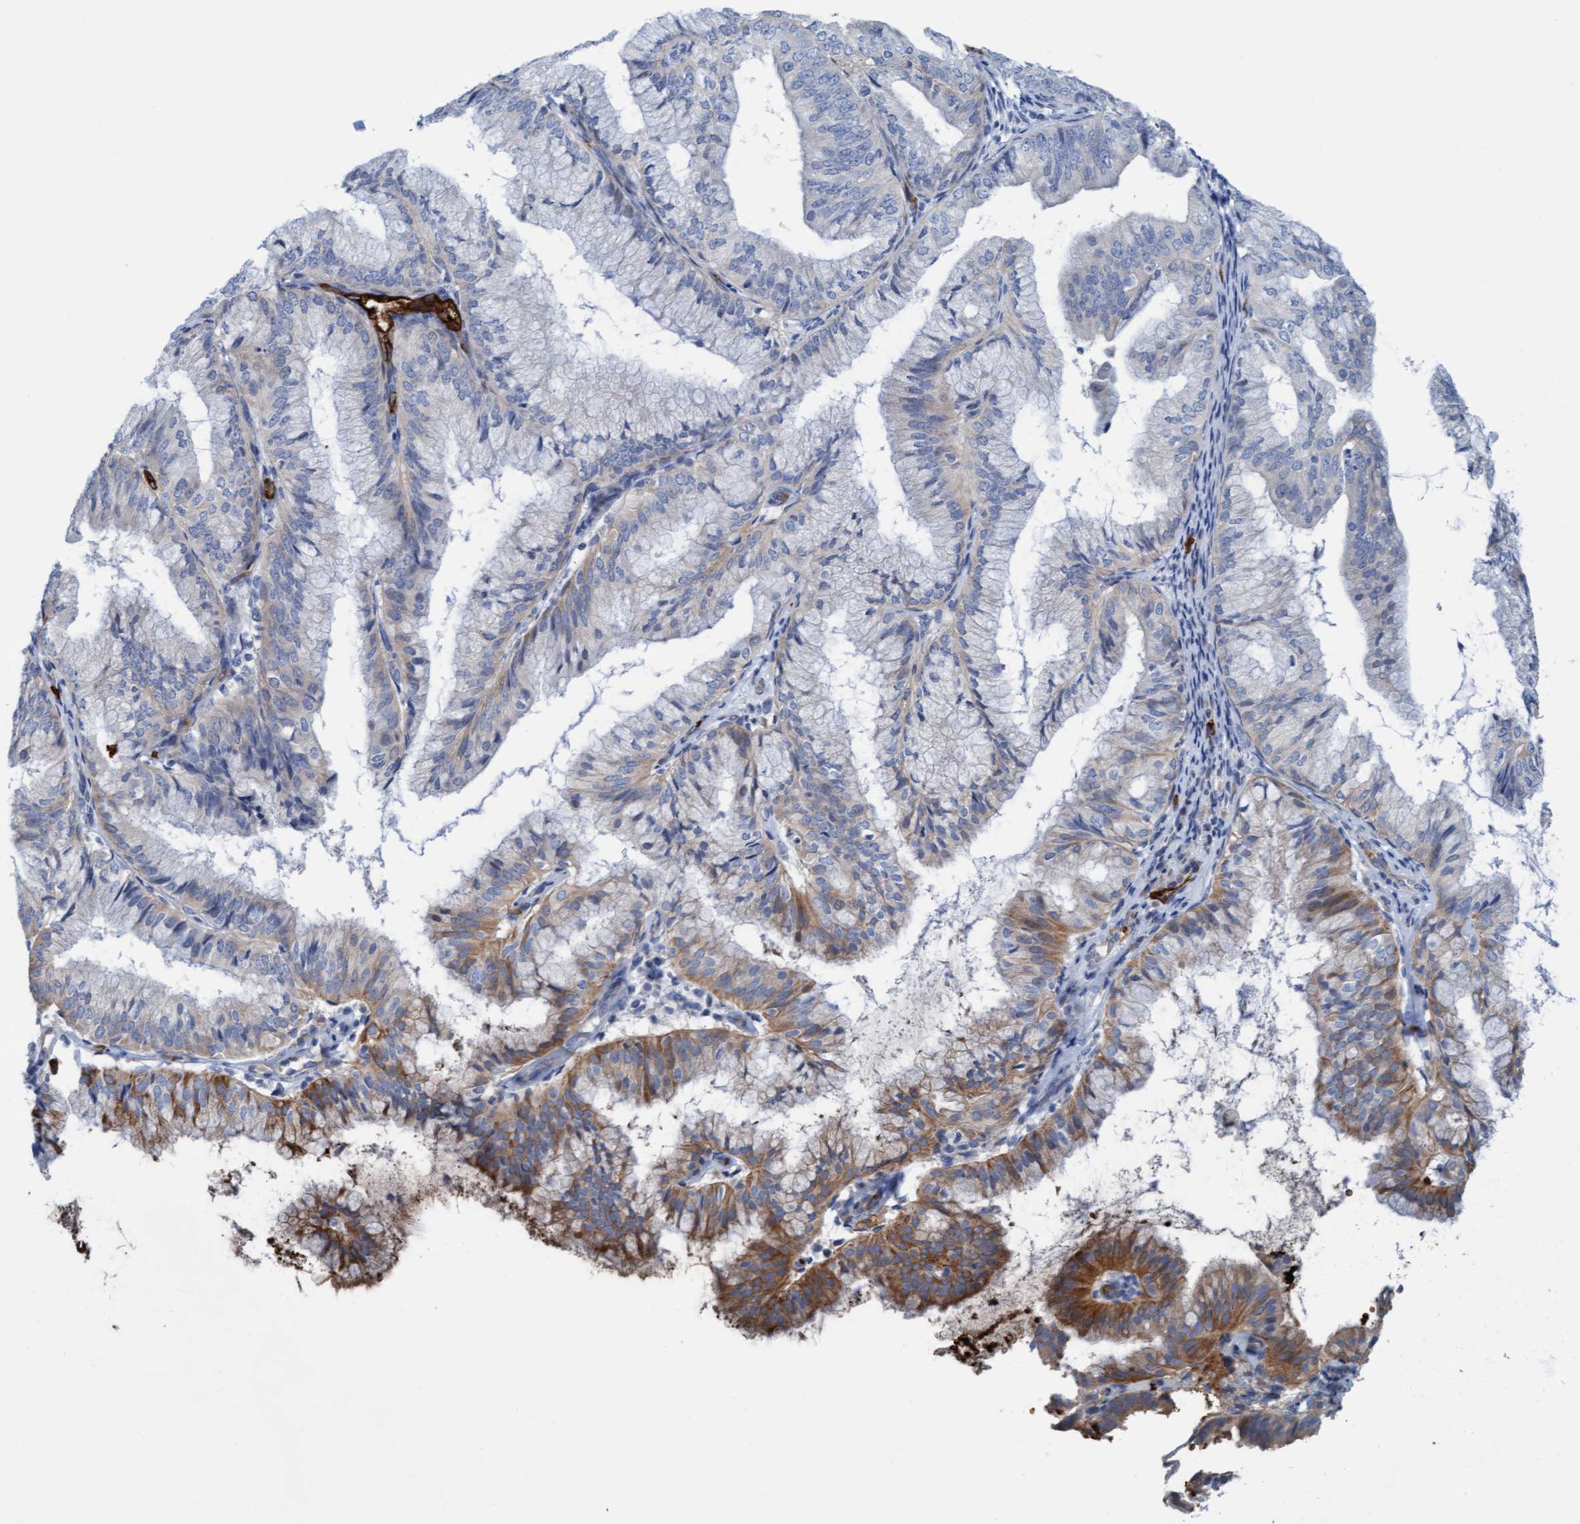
{"staining": {"intensity": "moderate", "quantity": "25%-75%", "location": "cytoplasmic/membranous"}, "tissue": "endometrial cancer", "cell_type": "Tumor cells", "image_type": "cancer", "snomed": [{"axis": "morphology", "description": "Adenocarcinoma, NOS"}, {"axis": "topography", "description": "Endometrium"}], "caption": "An image showing moderate cytoplasmic/membranous staining in approximately 25%-75% of tumor cells in endometrial adenocarcinoma, as visualized by brown immunohistochemical staining.", "gene": "P2RX5", "patient": {"sex": "female", "age": 63}}